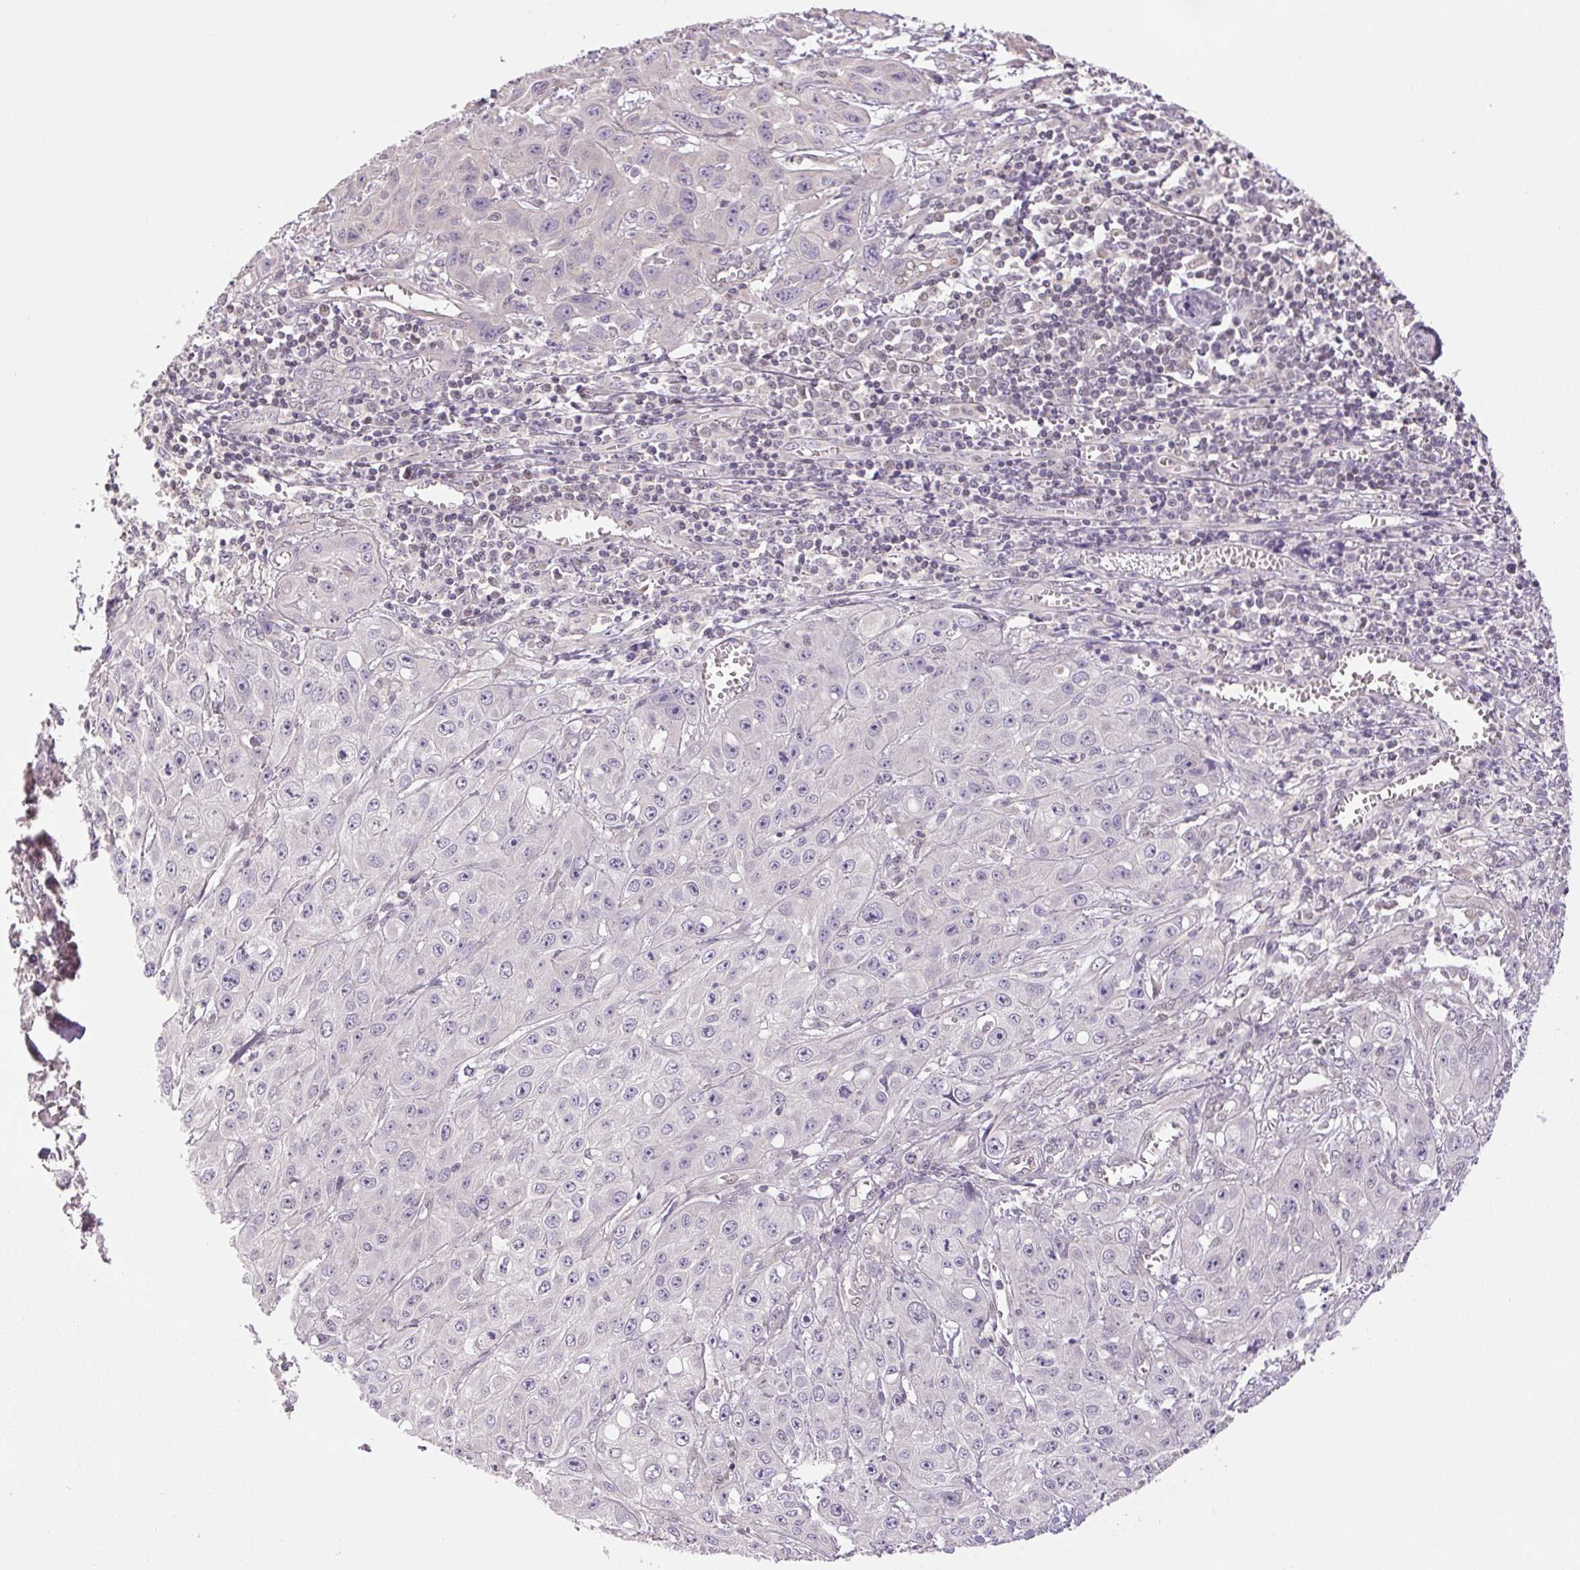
{"staining": {"intensity": "negative", "quantity": "none", "location": "none"}, "tissue": "skin cancer", "cell_type": "Tumor cells", "image_type": "cancer", "snomed": [{"axis": "morphology", "description": "Squamous cell carcinoma, NOS"}, {"axis": "topography", "description": "Skin"}, {"axis": "topography", "description": "Vulva"}], "caption": "Immunohistochemistry (IHC) image of human skin squamous cell carcinoma stained for a protein (brown), which demonstrates no expression in tumor cells. Brightfield microscopy of immunohistochemistry stained with DAB (3,3'-diaminobenzidine) (brown) and hematoxylin (blue), captured at high magnification.", "gene": "SC5D", "patient": {"sex": "female", "age": 71}}